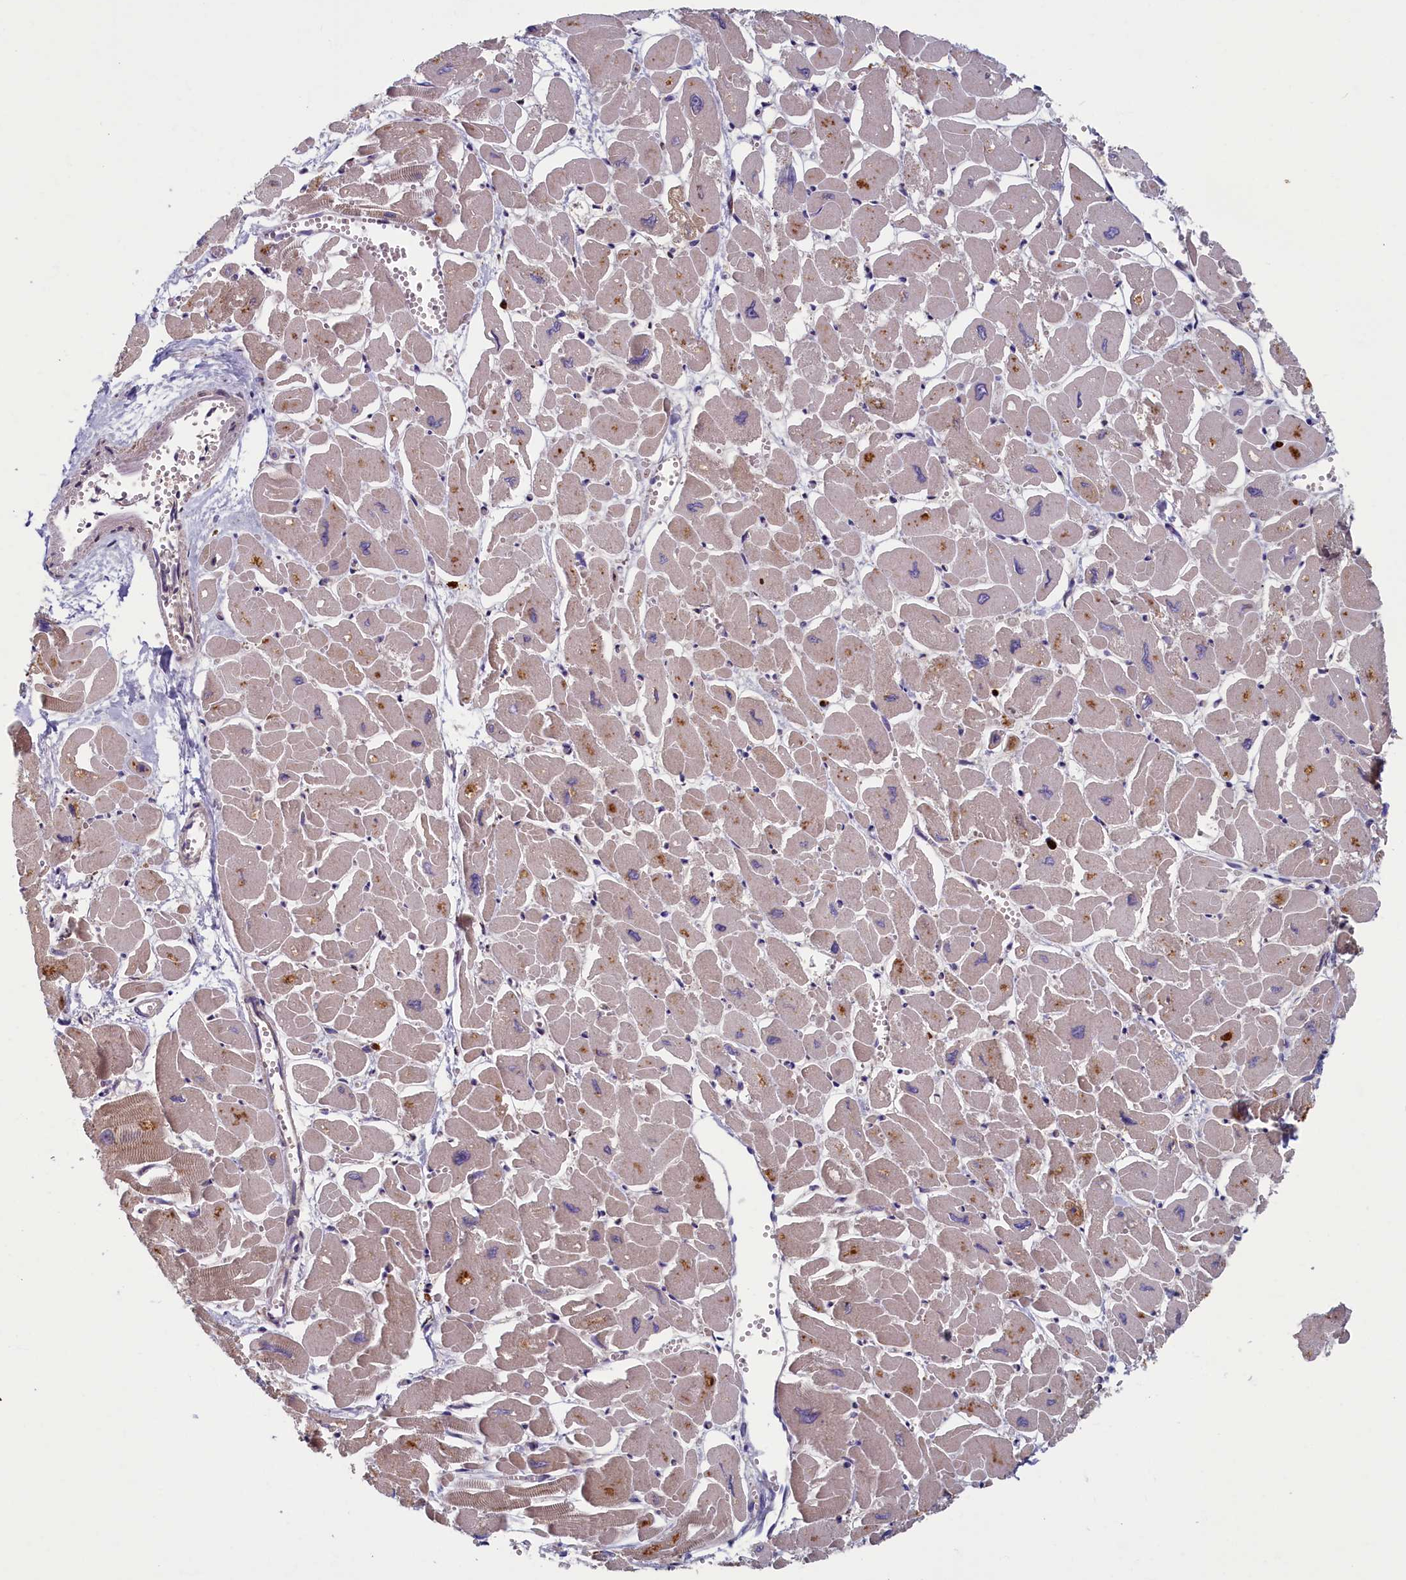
{"staining": {"intensity": "moderate", "quantity": "<25%", "location": "cytoplasmic/membranous"}, "tissue": "heart muscle", "cell_type": "Cardiomyocytes", "image_type": "normal", "snomed": [{"axis": "morphology", "description": "Normal tissue, NOS"}, {"axis": "topography", "description": "Heart"}], "caption": "Immunohistochemistry (IHC) (DAB (3,3'-diaminobenzidine)) staining of unremarkable heart muscle displays moderate cytoplasmic/membranous protein expression in about <25% of cardiomyocytes.", "gene": "TNK2", "patient": {"sex": "male", "age": 54}}